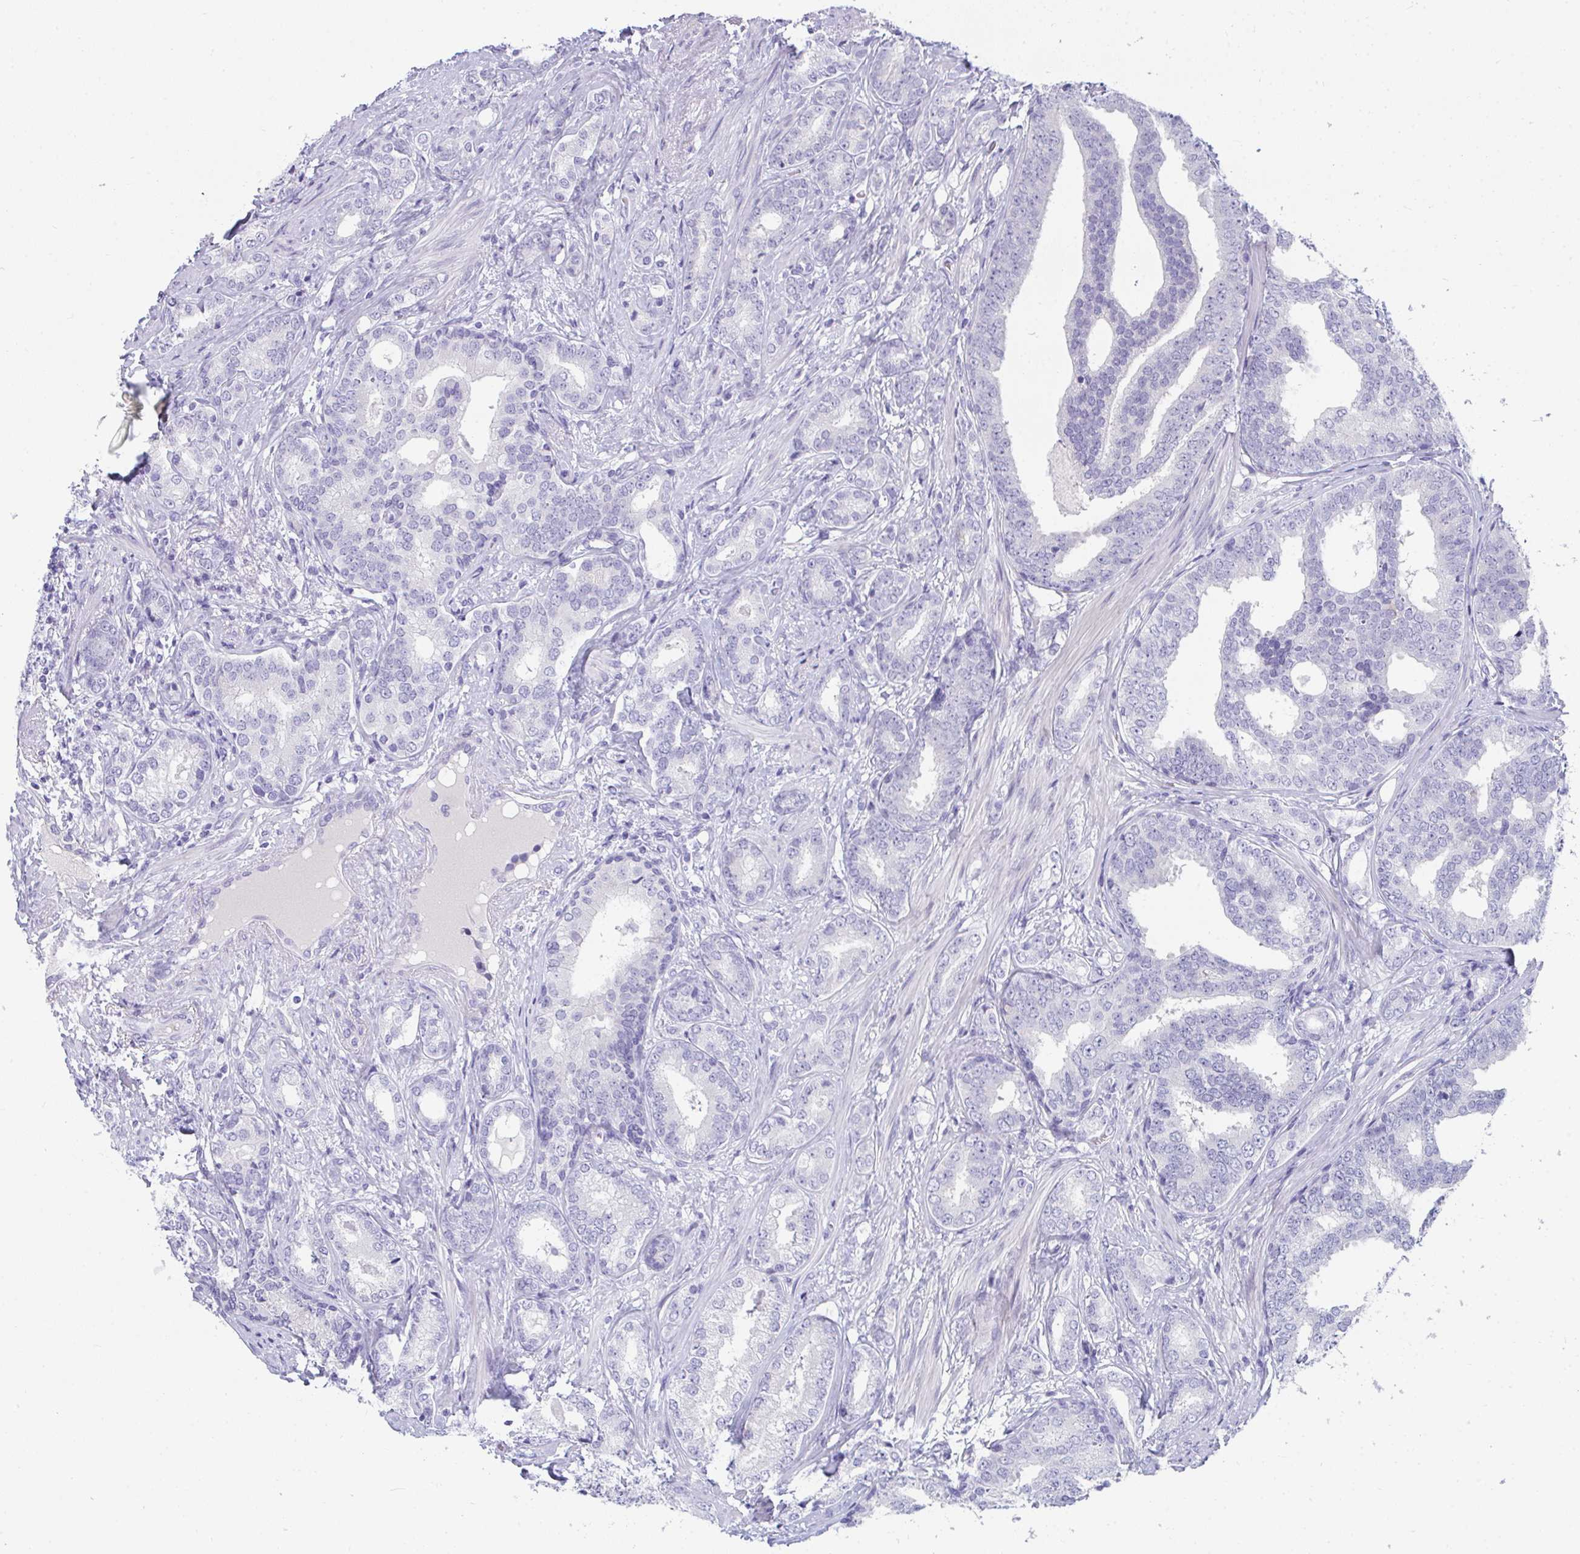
{"staining": {"intensity": "negative", "quantity": "none", "location": "none"}, "tissue": "prostate cancer", "cell_type": "Tumor cells", "image_type": "cancer", "snomed": [{"axis": "morphology", "description": "Adenocarcinoma, High grade"}, {"axis": "topography", "description": "Prostate"}], "caption": "Tumor cells show no significant positivity in high-grade adenocarcinoma (prostate). (IHC, brightfield microscopy, high magnification).", "gene": "TTC30B", "patient": {"sex": "male", "age": 62}}